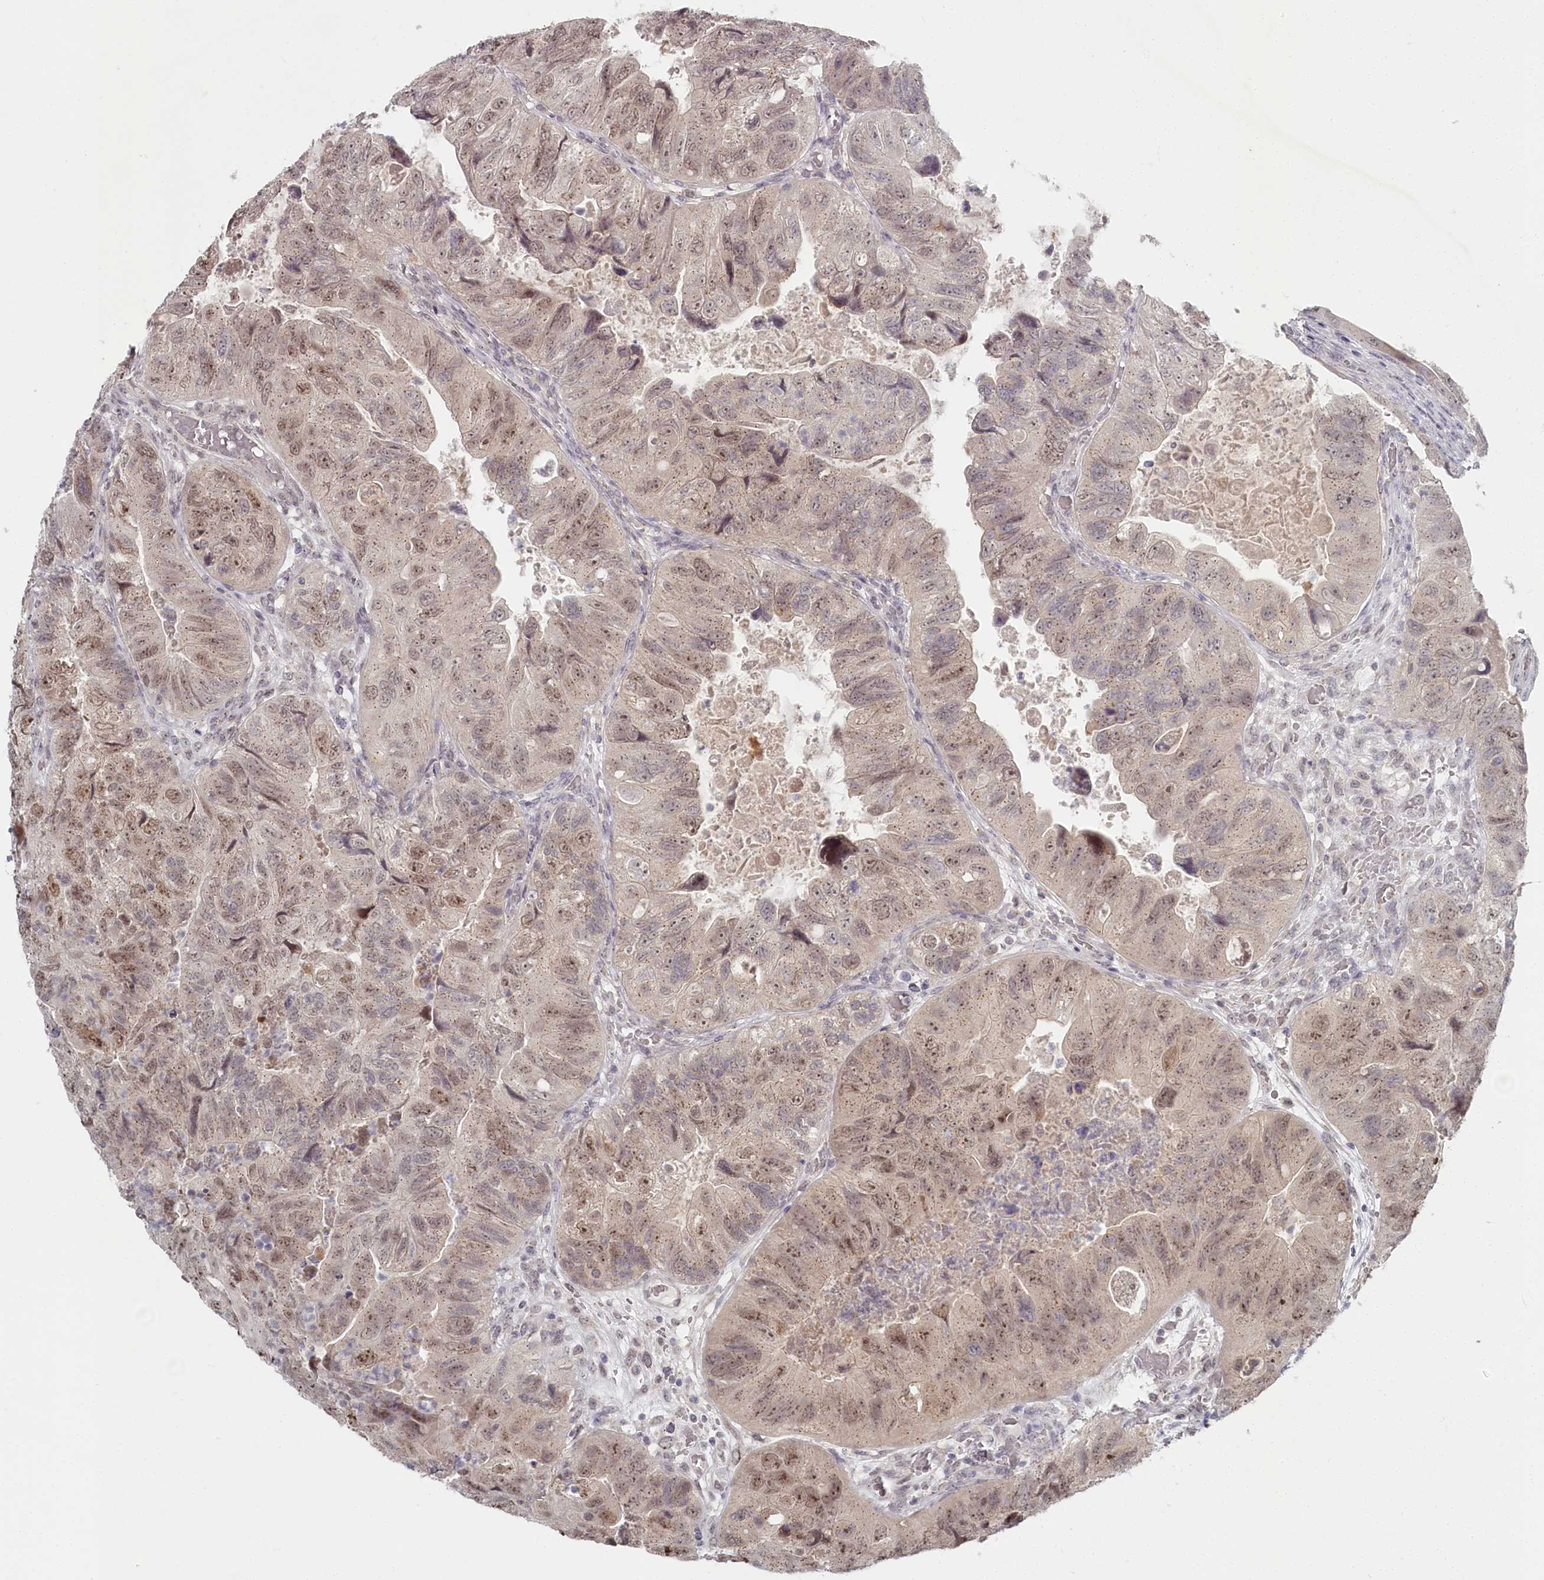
{"staining": {"intensity": "moderate", "quantity": ">75%", "location": "nuclear"}, "tissue": "colorectal cancer", "cell_type": "Tumor cells", "image_type": "cancer", "snomed": [{"axis": "morphology", "description": "Adenocarcinoma, NOS"}, {"axis": "topography", "description": "Rectum"}], "caption": "Colorectal cancer tissue reveals moderate nuclear positivity in approximately >75% of tumor cells The protein is stained brown, and the nuclei are stained in blue (DAB IHC with brightfield microscopy, high magnification).", "gene": "EXOSC1", "patient": {"sex": "male", "age": 63}}